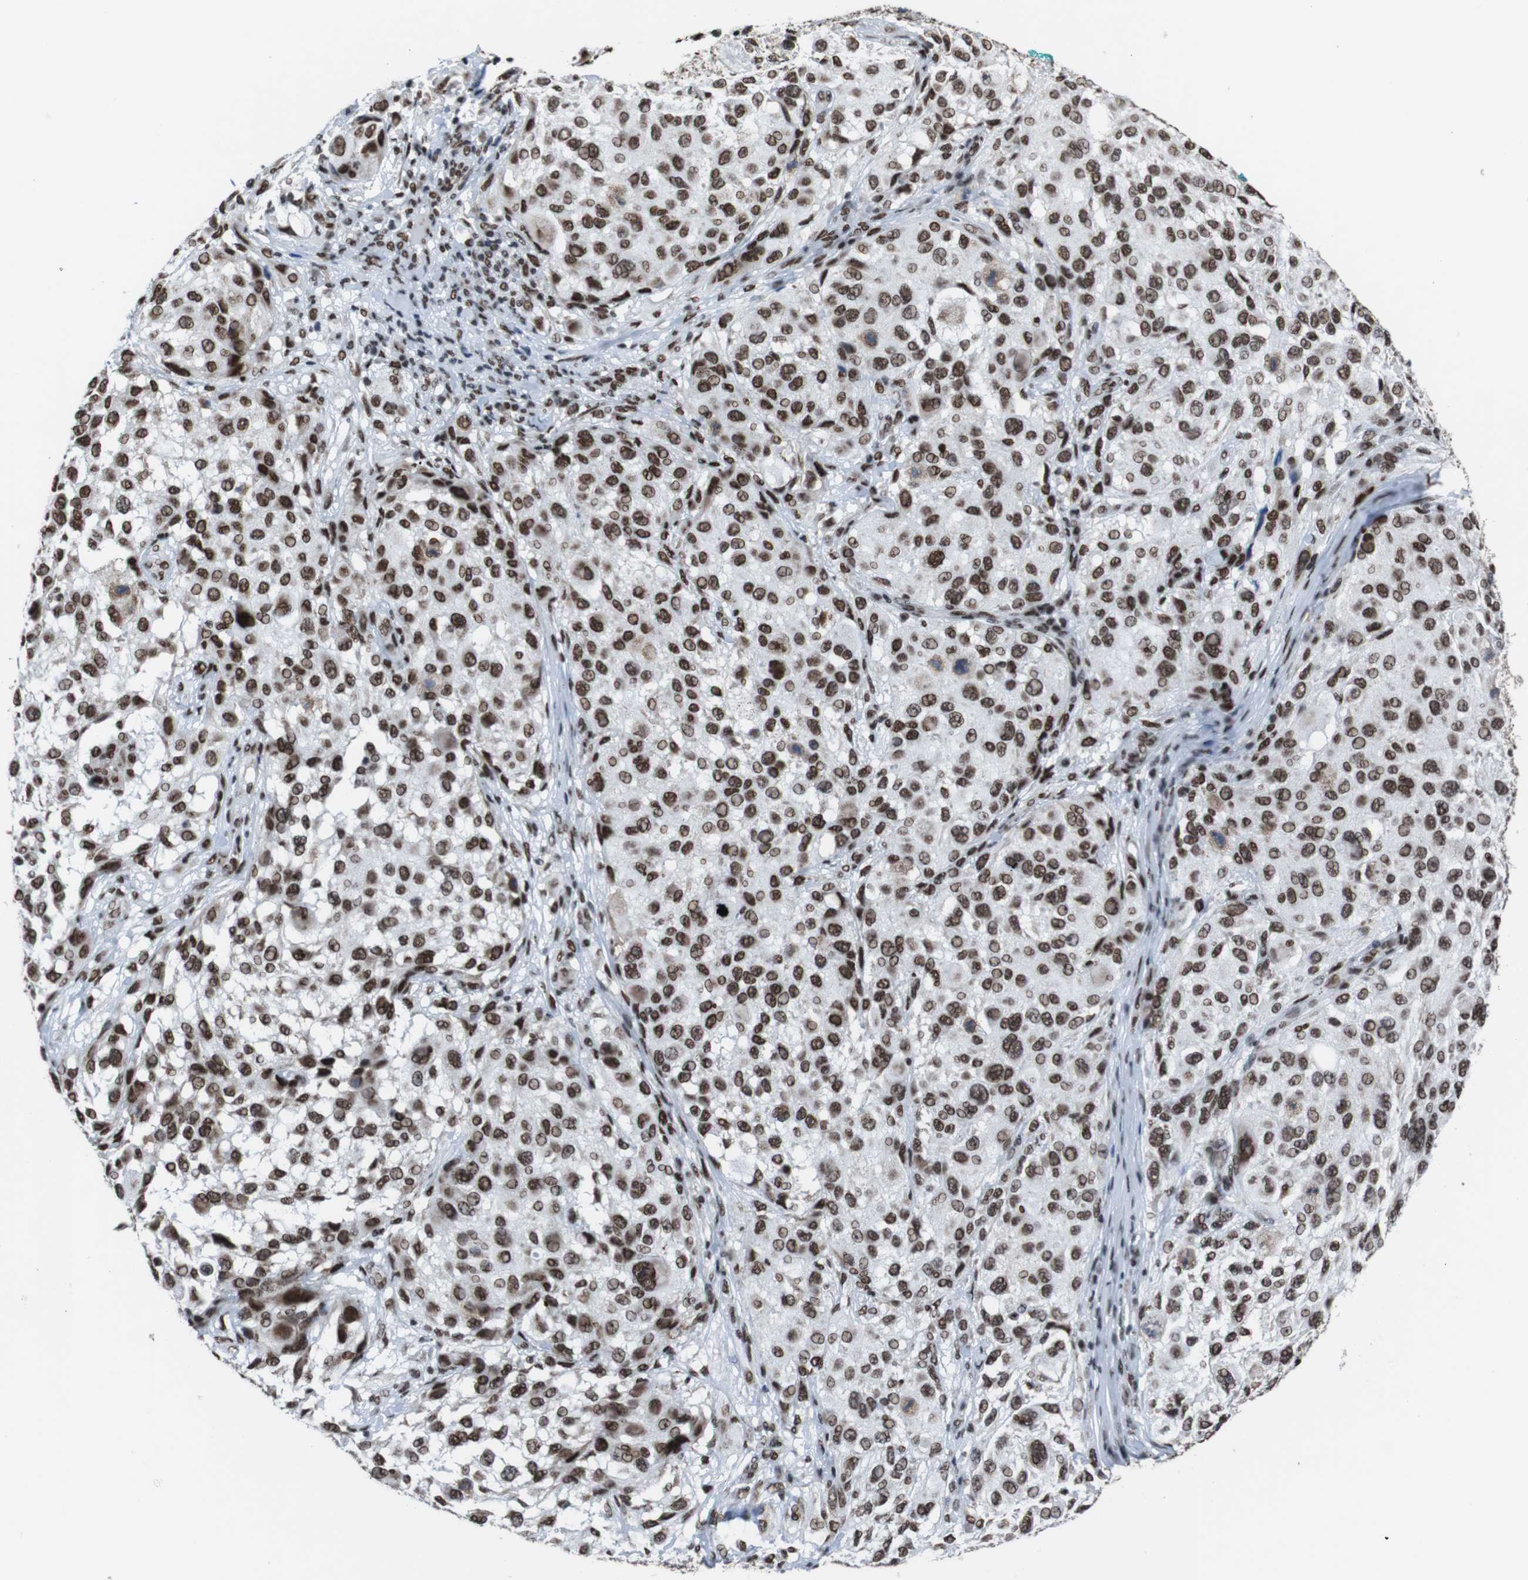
{"staining": {"intensity": "moderate", "quantity": ">75%", "location": "nuclear"}, "tissue": "melanoma", "cell_type": "Tumor cells", "image_type": "cancer", "snomed": [{"axis": "morphology", "description": "Necrosis, NOS"}, {"axis": "morphology", "description": "Malignant melanoma, NOS"}, {"axis": "topography", "description": "Skin"}], "caption": "Moderate nuclear staining for a protein is seen in approximately >75% of tumor cells of melanoma using IHC.", "gene": "ROMO1", "patient": {"sex": "female", "age": 87}}